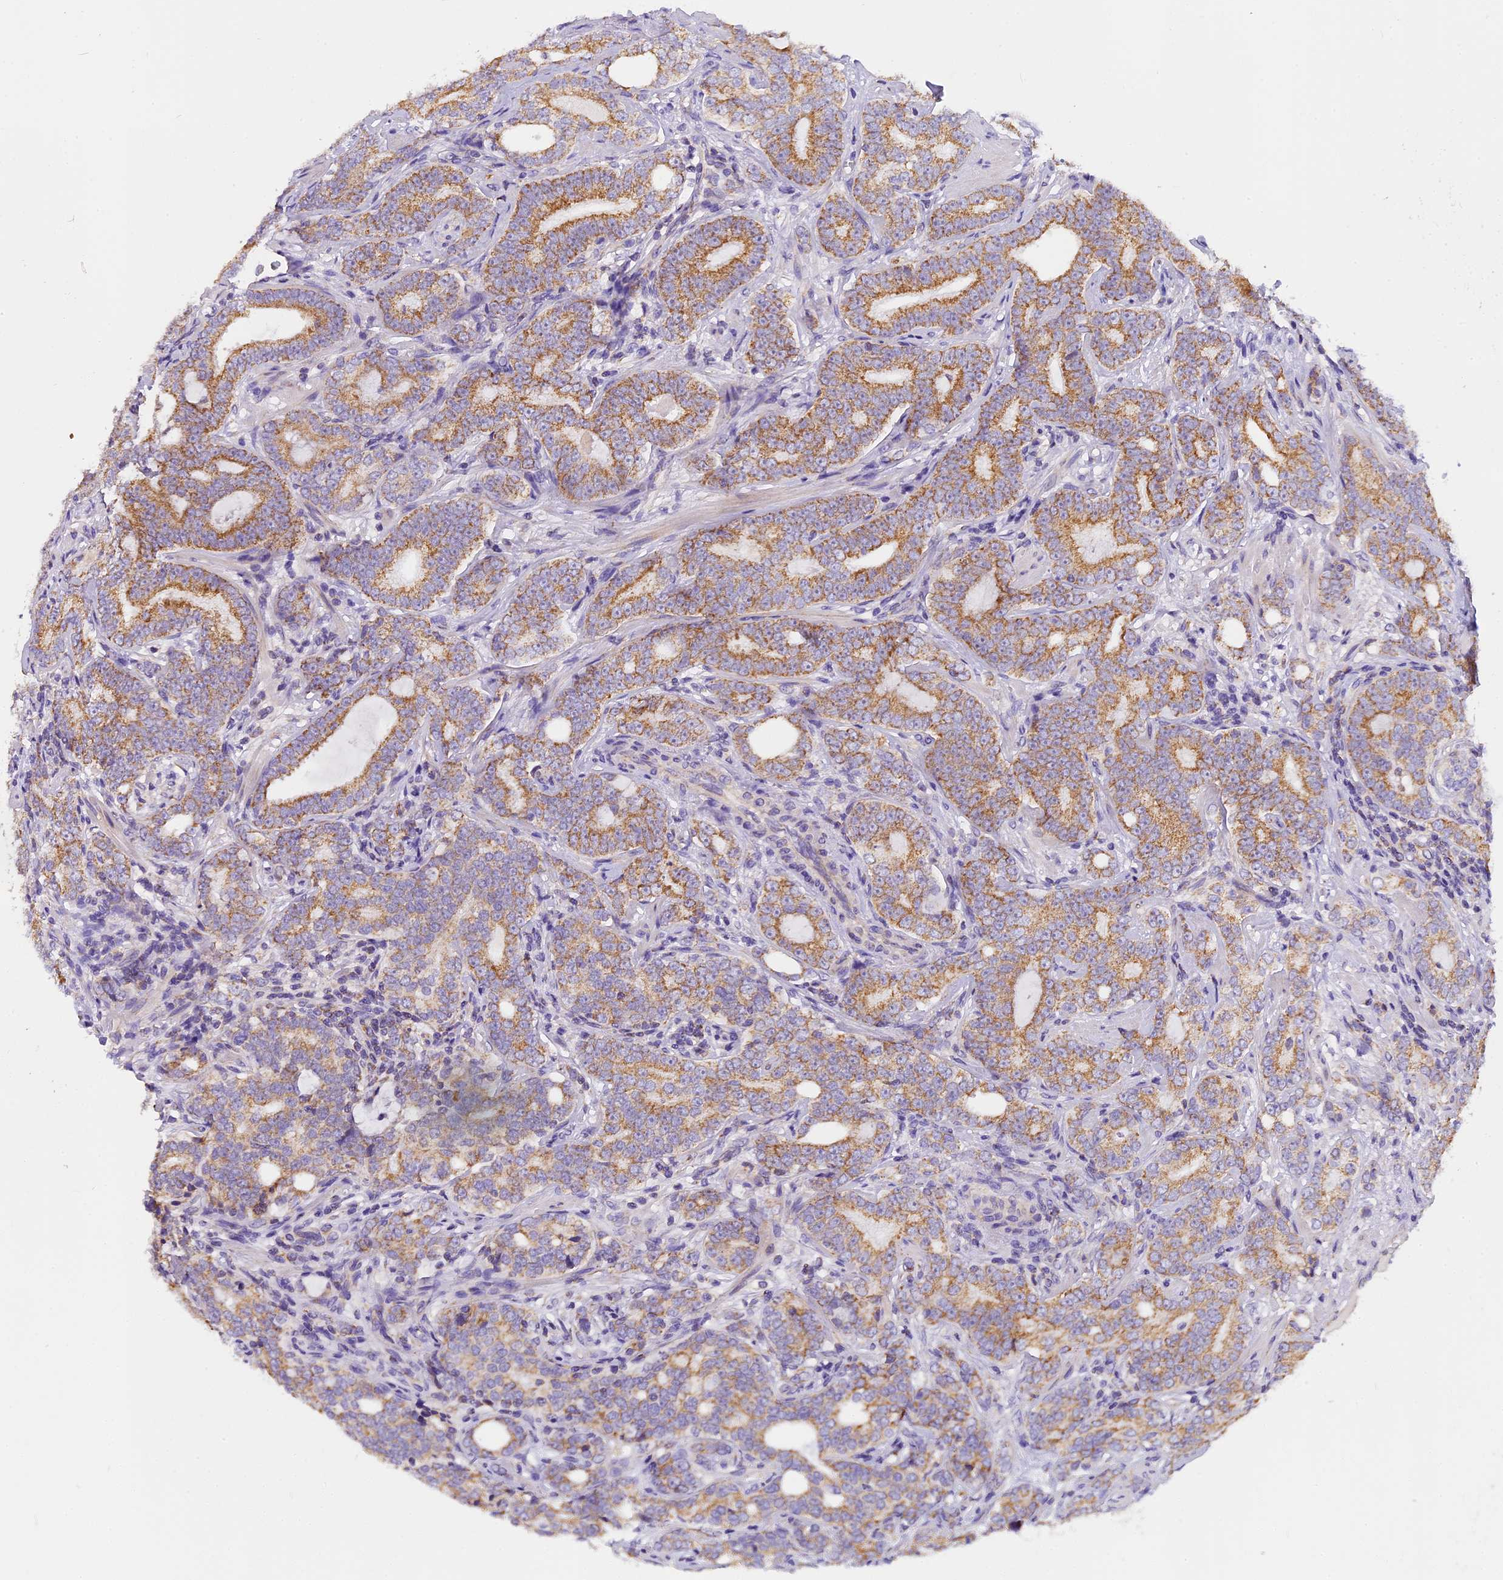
{"staining": {"intensity": "moderate", "quantity": "25%-75%", "location": "cytoplasmic/membranous"}, "tissue": "prostate cancer", "cell_type": "Tumor cells", "image_type": "cancer", "snomed": [{"axis": "morphology", "description": "Adenocarcinoma, High grade"}, {"axis": "topography", "description": "Prostate"}], "caption": "IHC image of neoplastic tissue: prostate high-grade adenocarcinoma stained using immunohistochemistry exhibits medium levels of moderate protein expression localized specifically in the cytoplasmic/membranous of tumor cells, appearing as a cytoplasmic/membranous brown color.", "gene": "MGME1", "patient": {"sex": "male", "age": 64}}